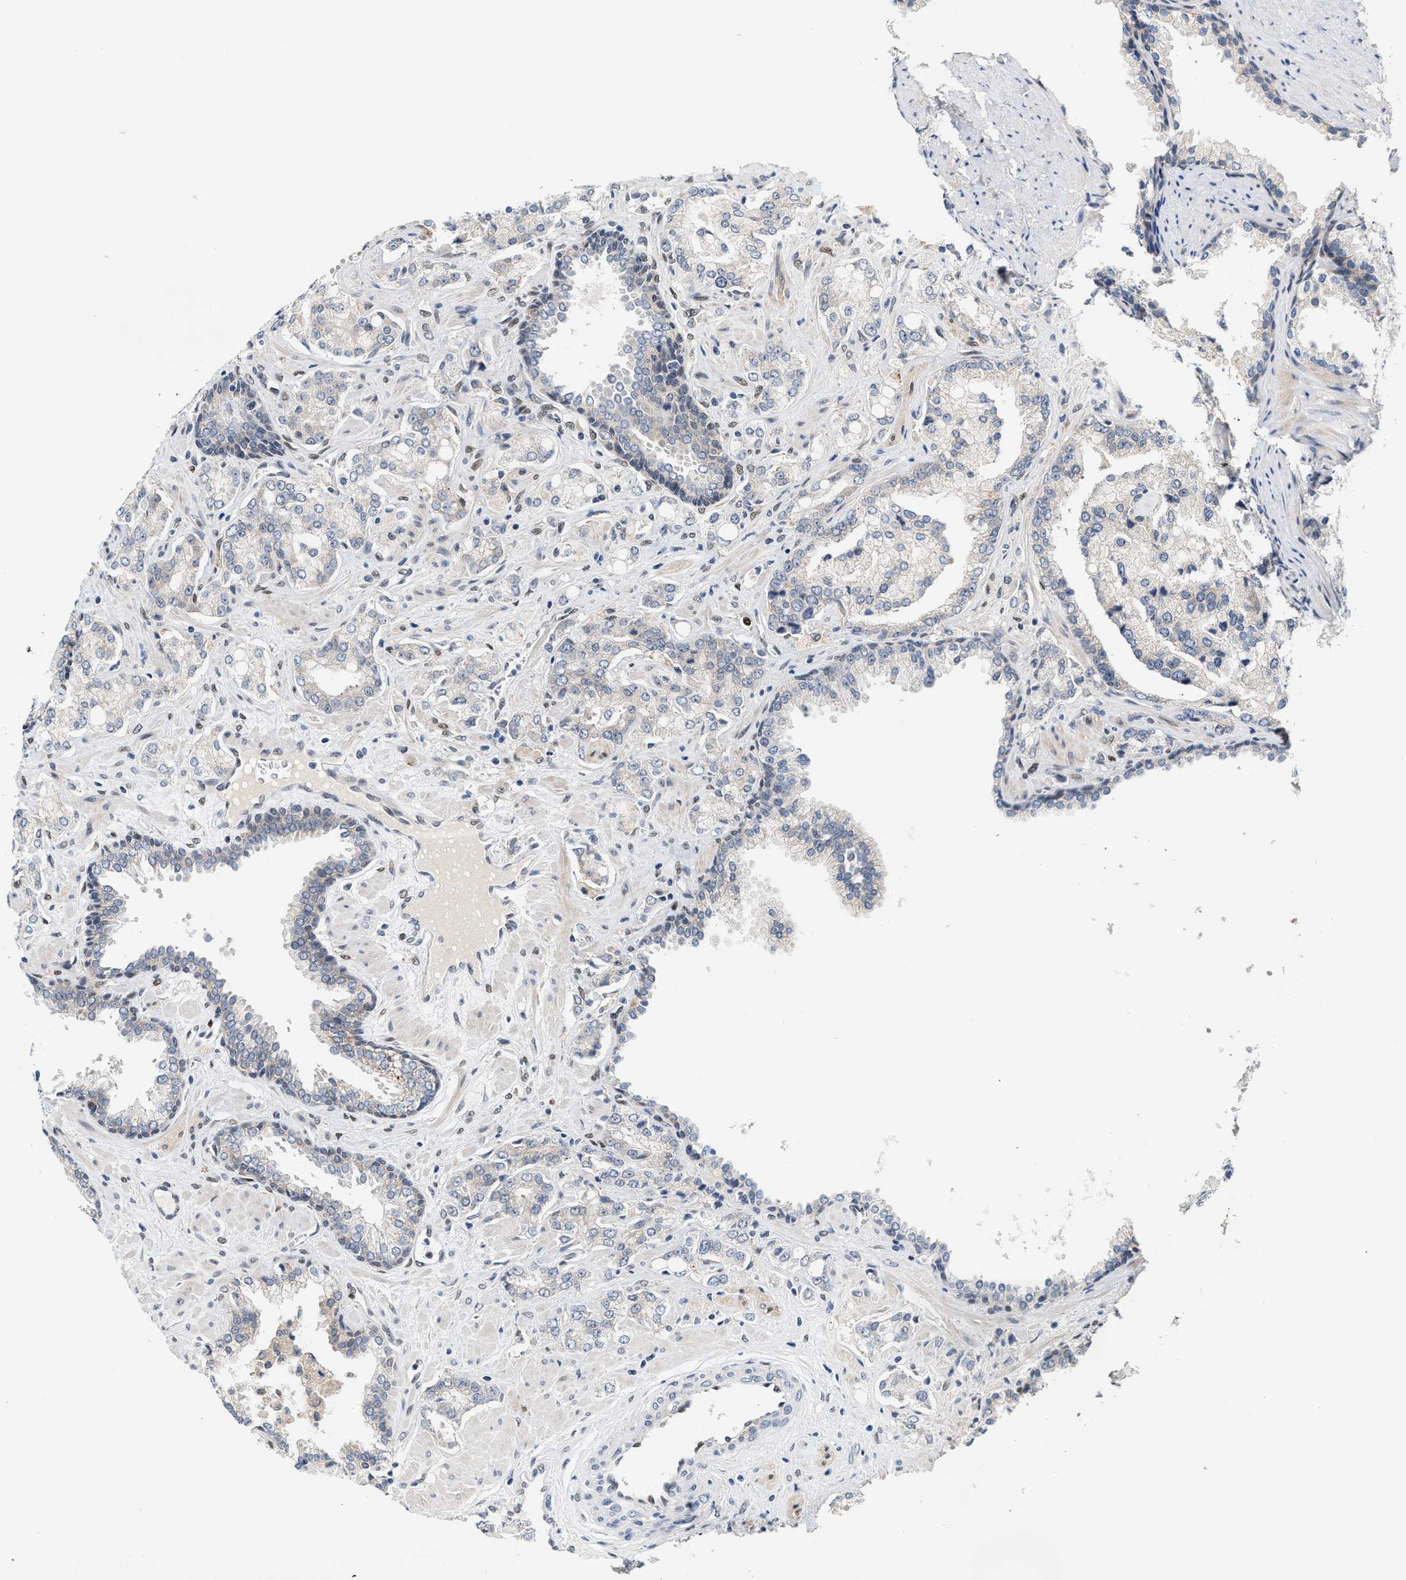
{"staining": {"intensity": "negative", "quantity": "none", "location": "none"}, "tissue": "prostate cancer", "cell_type": "Tumor cells", "image_type": "cancer", "snomed": [{"axis": "morphology", "description": "Adenocarcinoma, High grade"}, {"axis": "topography", "description": "Prostate"}], "caption": "Immunohistochemistry photomicrograph of prostate high-grade adenocarcinoma stained for a protein (brown), which demonstrates no positivity in tumor cells.", "gene": "TCF4", "patient": {"sex": "male", "age": 67}}